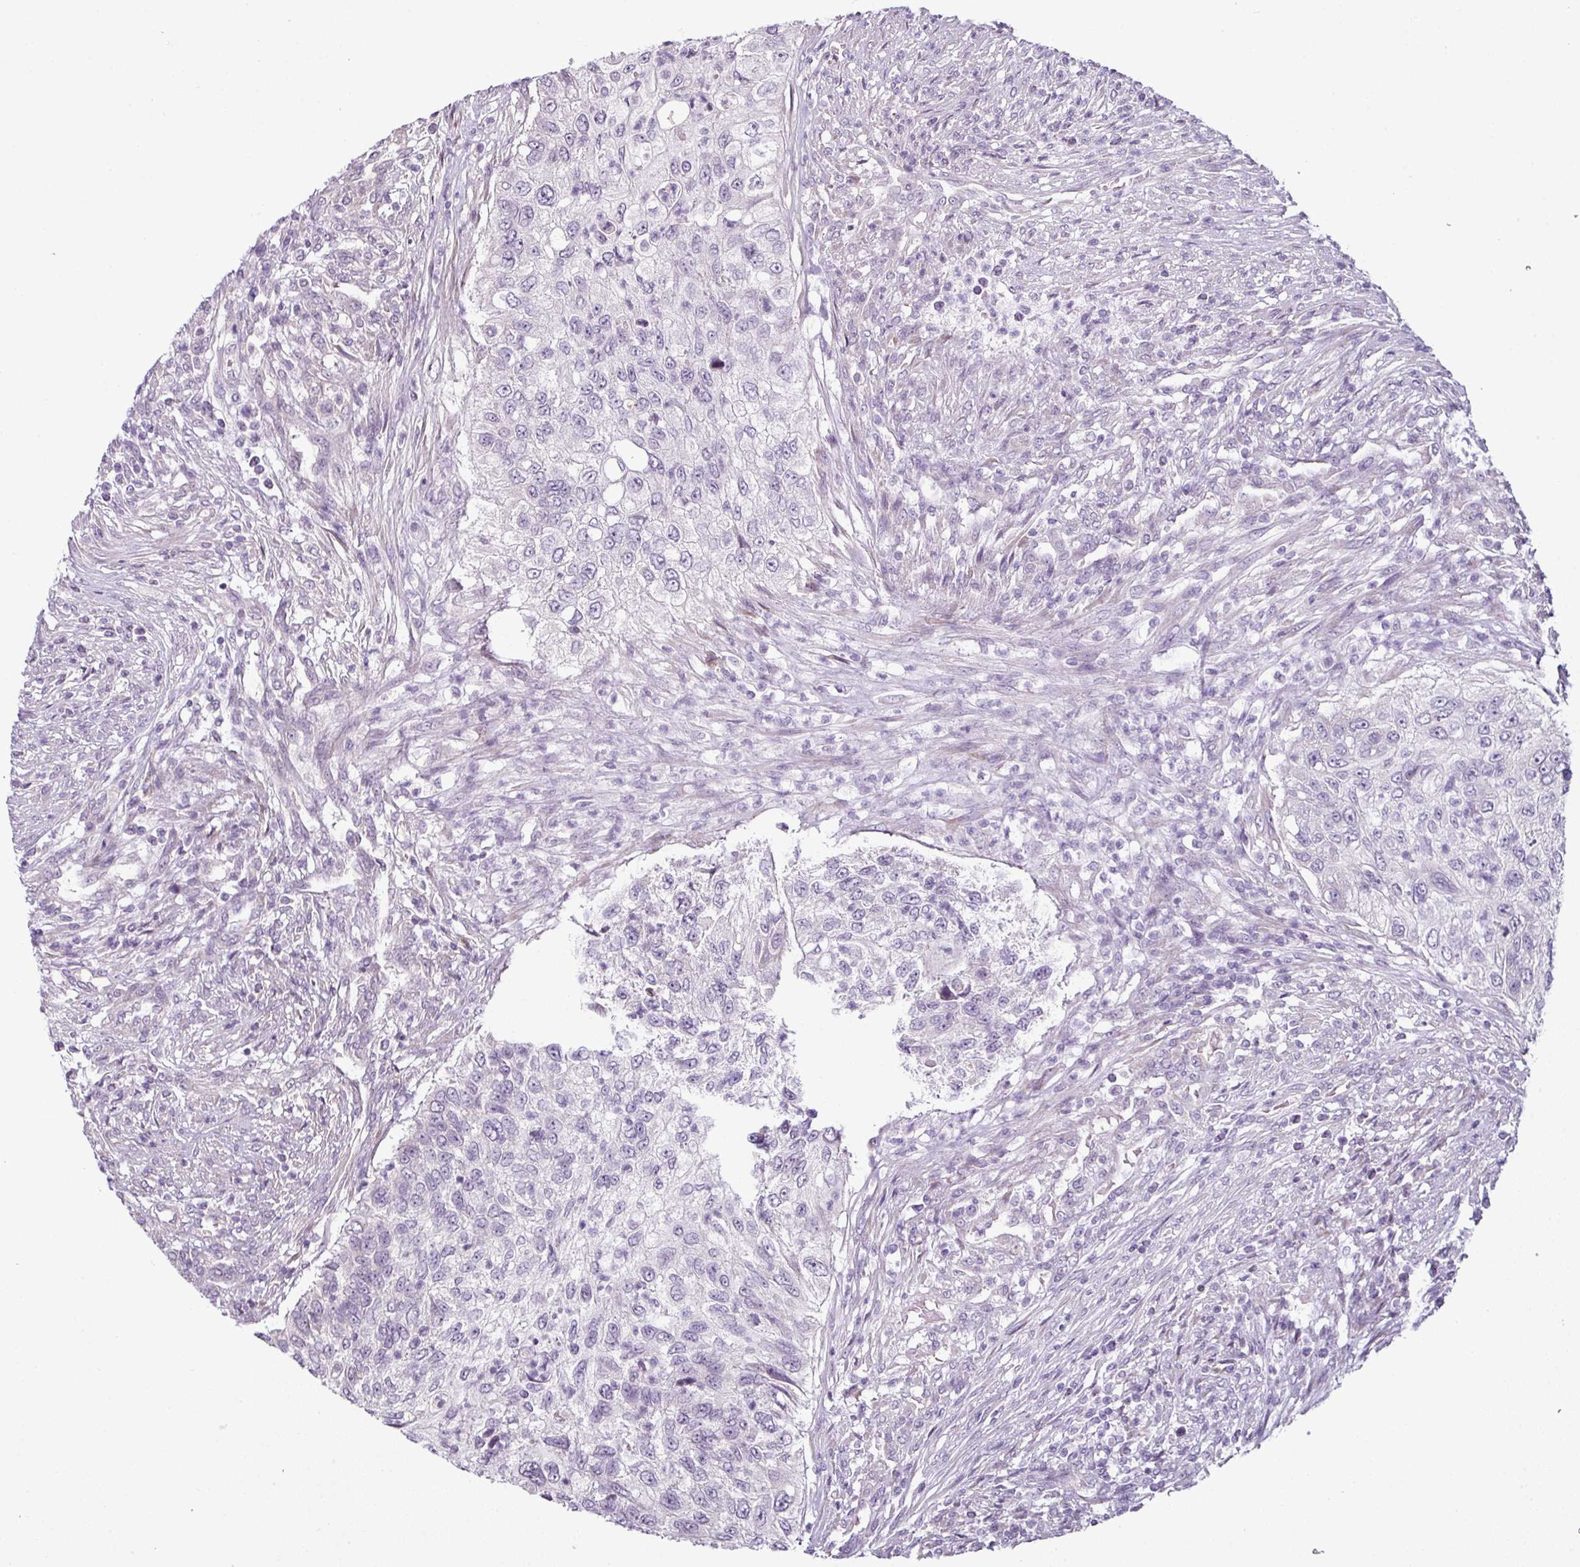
{"staining": {"intensity": "negative", "quantity": "none", "location": "none"}, "tissue": "urothelial cancer", "cell_type": "Tumor cells", "image_type": "cancer", "snomed": [{"axis": "morphology", "description": "Urothelial carcinoma, High grade"}, {"axis": "topography", "description": "Urinary bladder"}], "caption": "A high-resolution photomicrograph shows IHC staining of high-grade urothelial carcinoma, which displays no significant expression in tumor cells.", "gene": "OR52D1", "patient": {"sex": "female", "age": 60}}